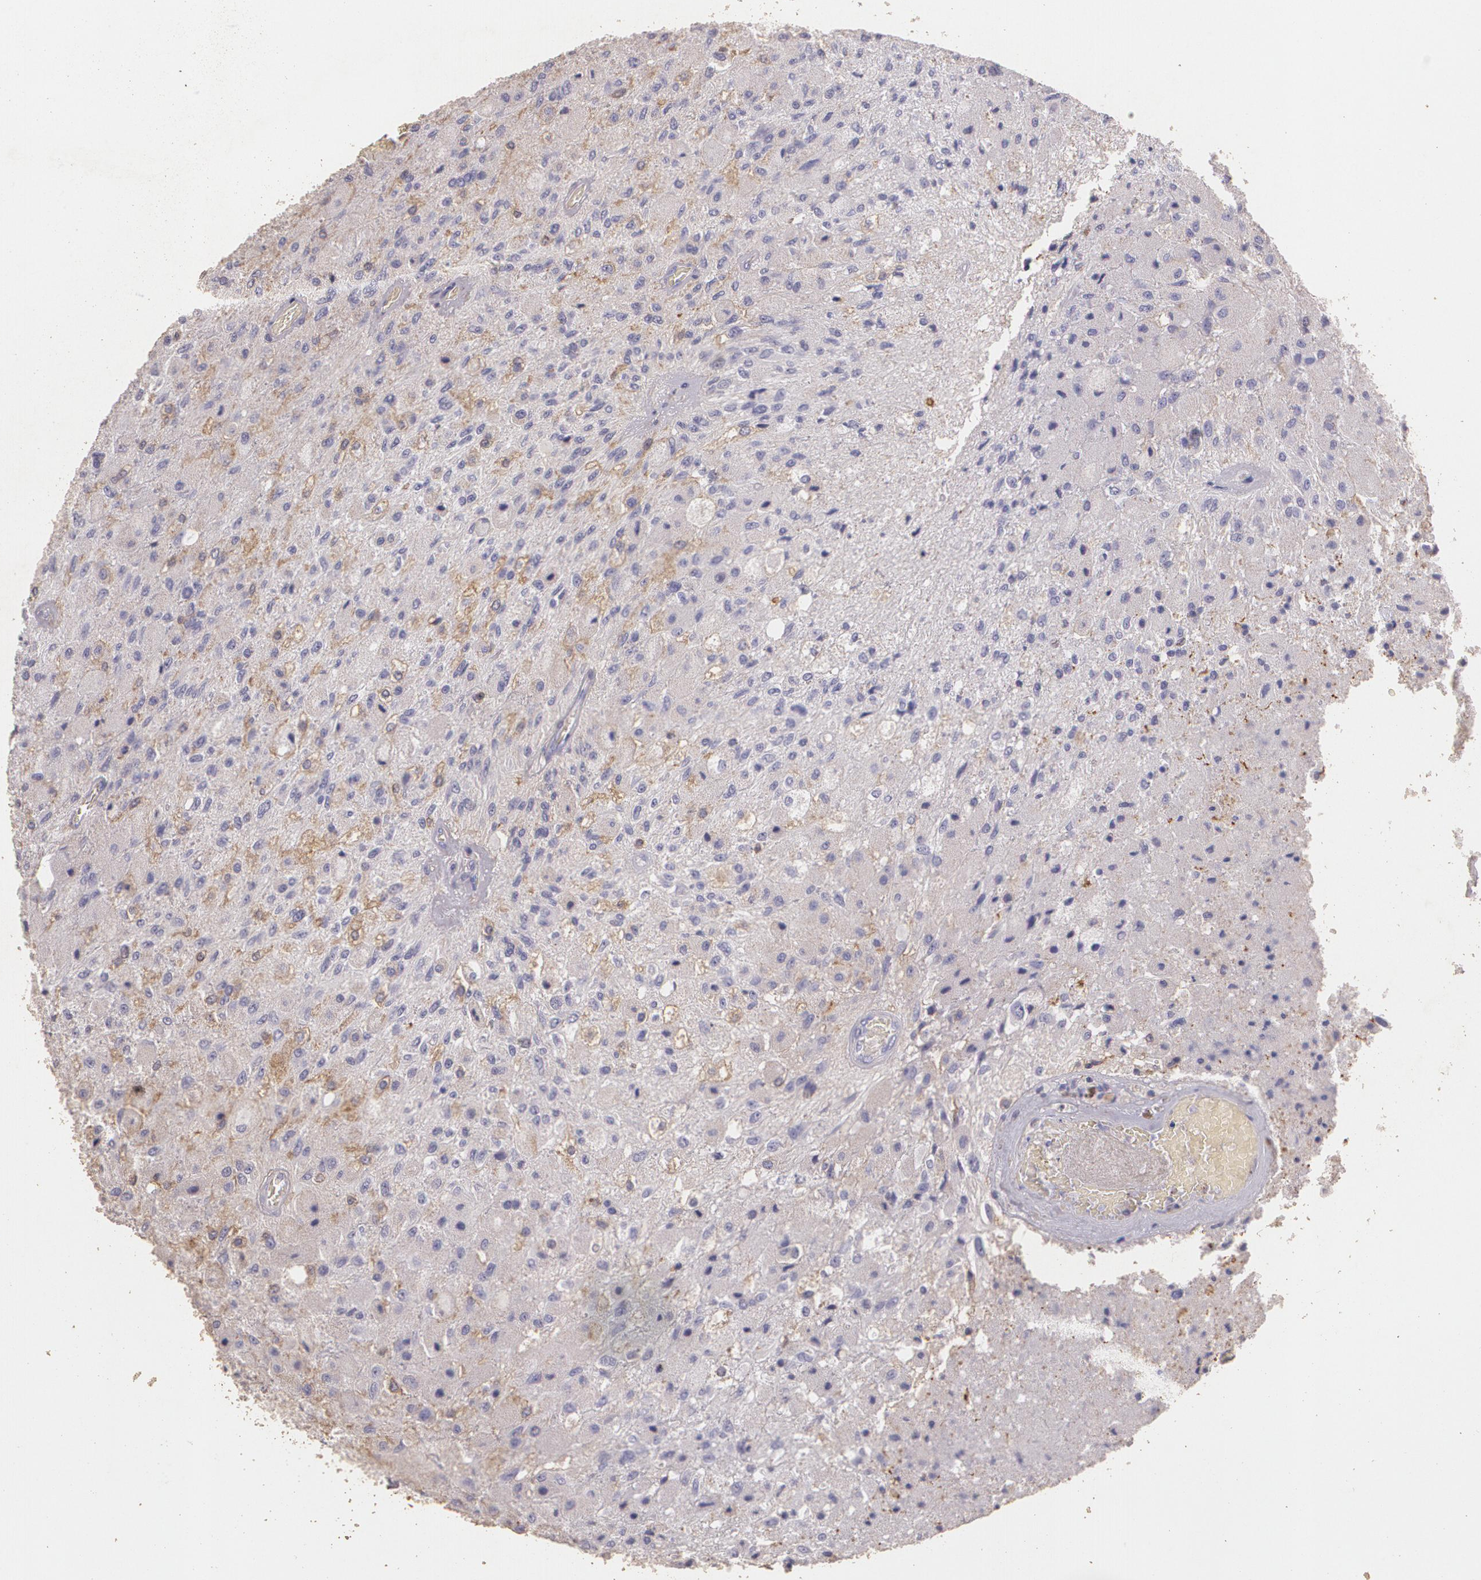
{"staining": {"intensity": "negative", "quantity": "none", "location": "none"}, "tissue": "glioma", "cell_type": "Tumor cells", "image_type": "cancer", "snomed": [{"axis": "morphology", "description": "Normal tissue, NOS"}, {"axis": "morphology", "description": "Glioma, malignant, High grade"}, {"axis": "topography", "description": "Cerebral cortex"}], "caption": "Immunohistochemical staining of malignant glioma (high-grade) demonstrates no significant expression in tumor cells. (Stains: DAB (3,3'-diaminobenzidine) immunohistochemistry (IHC) with hematoxylin counter stain, Microscopy: brightfield microscopy at high magnification).", "gene": "TGFBR1", "patient": {"sex": "male", "age": 77}}